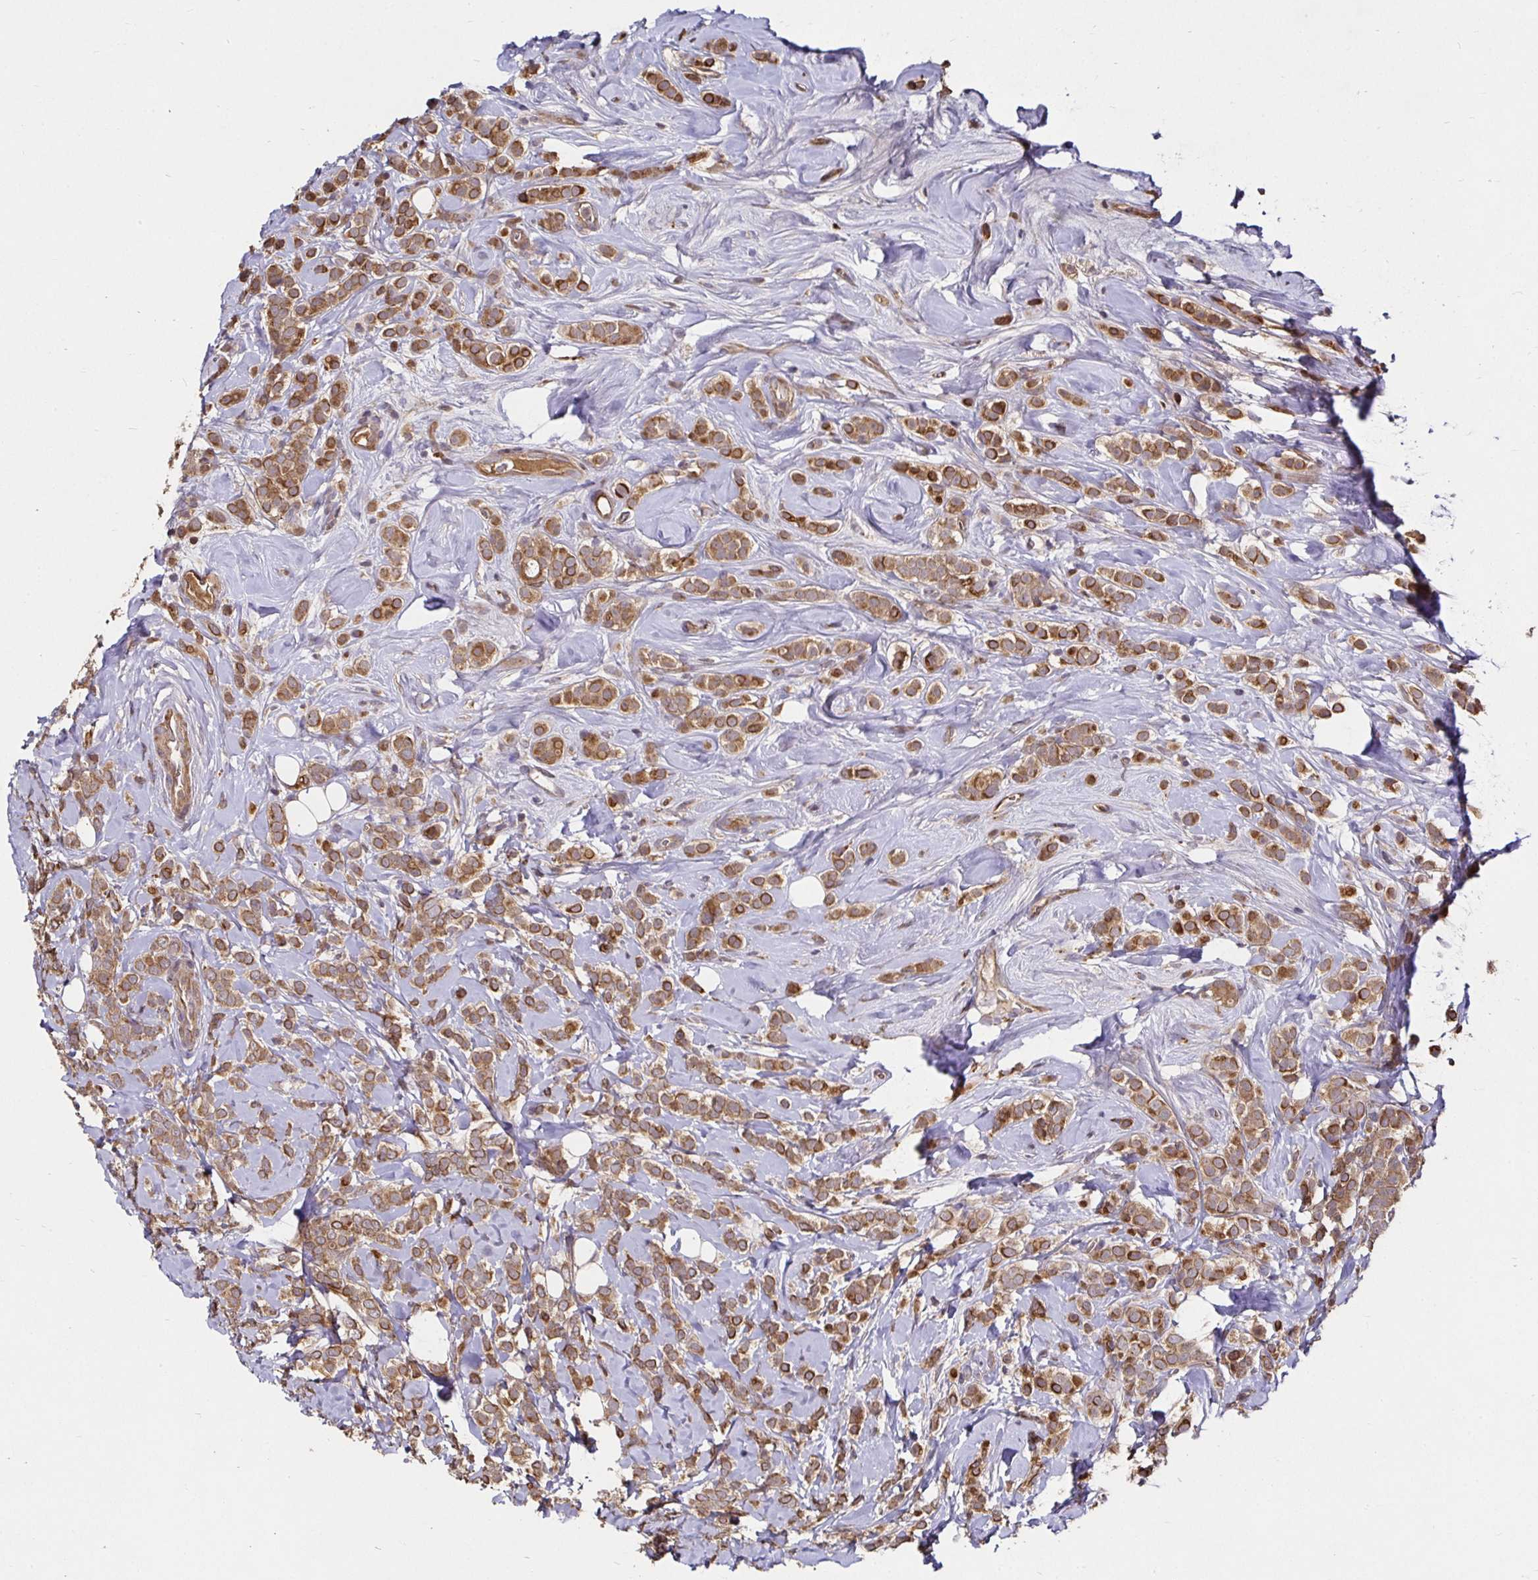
{"staining": {"intensity": "moderate", "quantity": ">75%", "location": "cytoplasmic/membranous"}, "tissue": "breast cancer", "cell_type": "Tumor cells", "image_type": "cancer", "snomed": [{"axis": "morphology", "description": "Lobular carcinoma"}, {"axis": "topography", "description": "Breast"}], "caption": "IHC of breast lobular carcinoma shows medium levels of moderate cytoplasmic/membranous positivity in approximately >75% of tumor cells.", "gene": "SMYD3", "patient": {"sex": "female", "age": 49}}